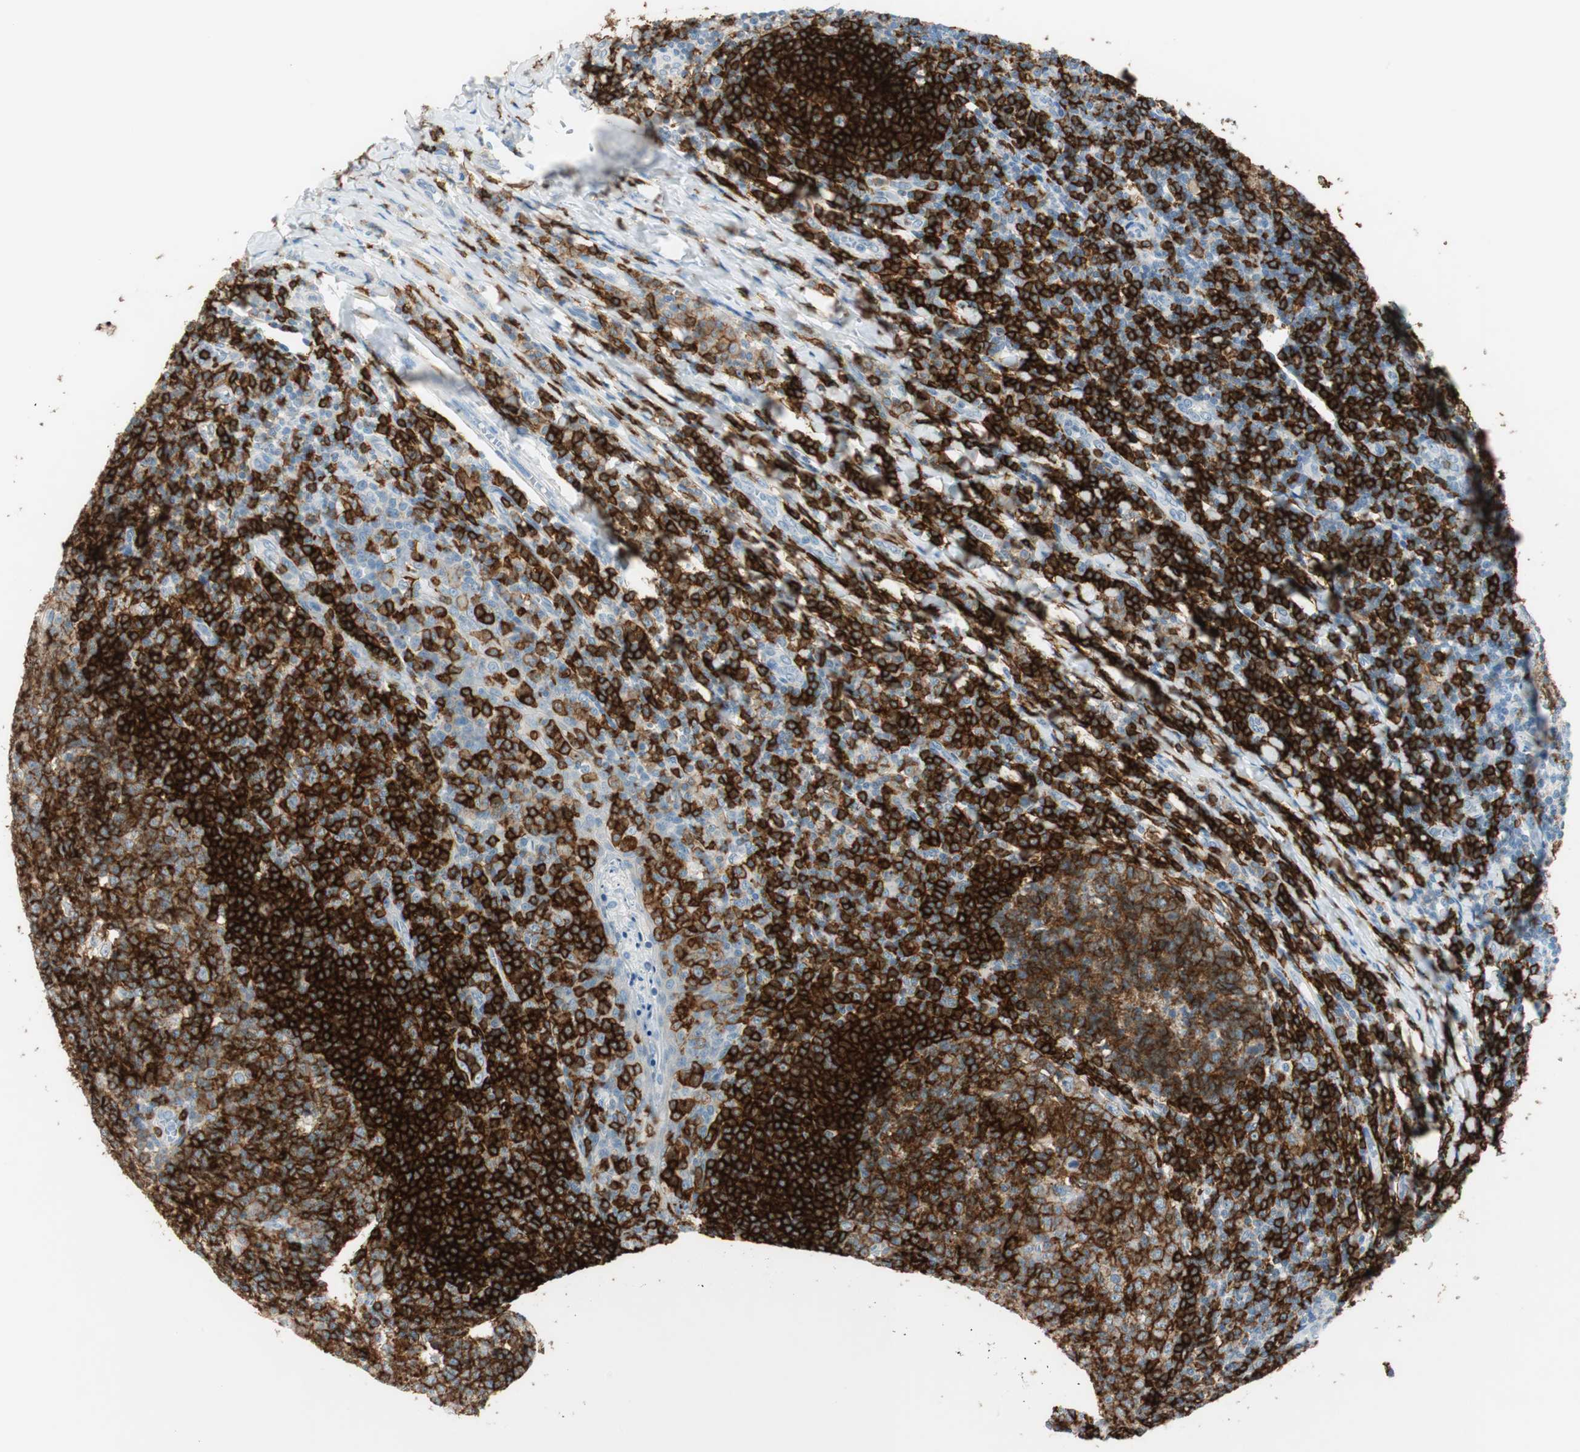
{"staining": {"intensity": "strong", "quantity": ">75%", "location": "cytoplasmic/membranous"}, "tissue": "tonsil", "cell_type": "Germinal center cells", "image_type": "normal", "snomed": [{"axis": "morphology", "description": "Normal tissue, NOS"}, {"axis": "topography", "description": "Tonsil"}], "caption": "Germinal center cells reveal strong cytoplasmic/membranous positivity in about >75% of cells in unremarkable tonsil. Nuclei are stained in blue.", "gene": "TNFRSF13C", "patient": {"sex": "male", "age": 31}}